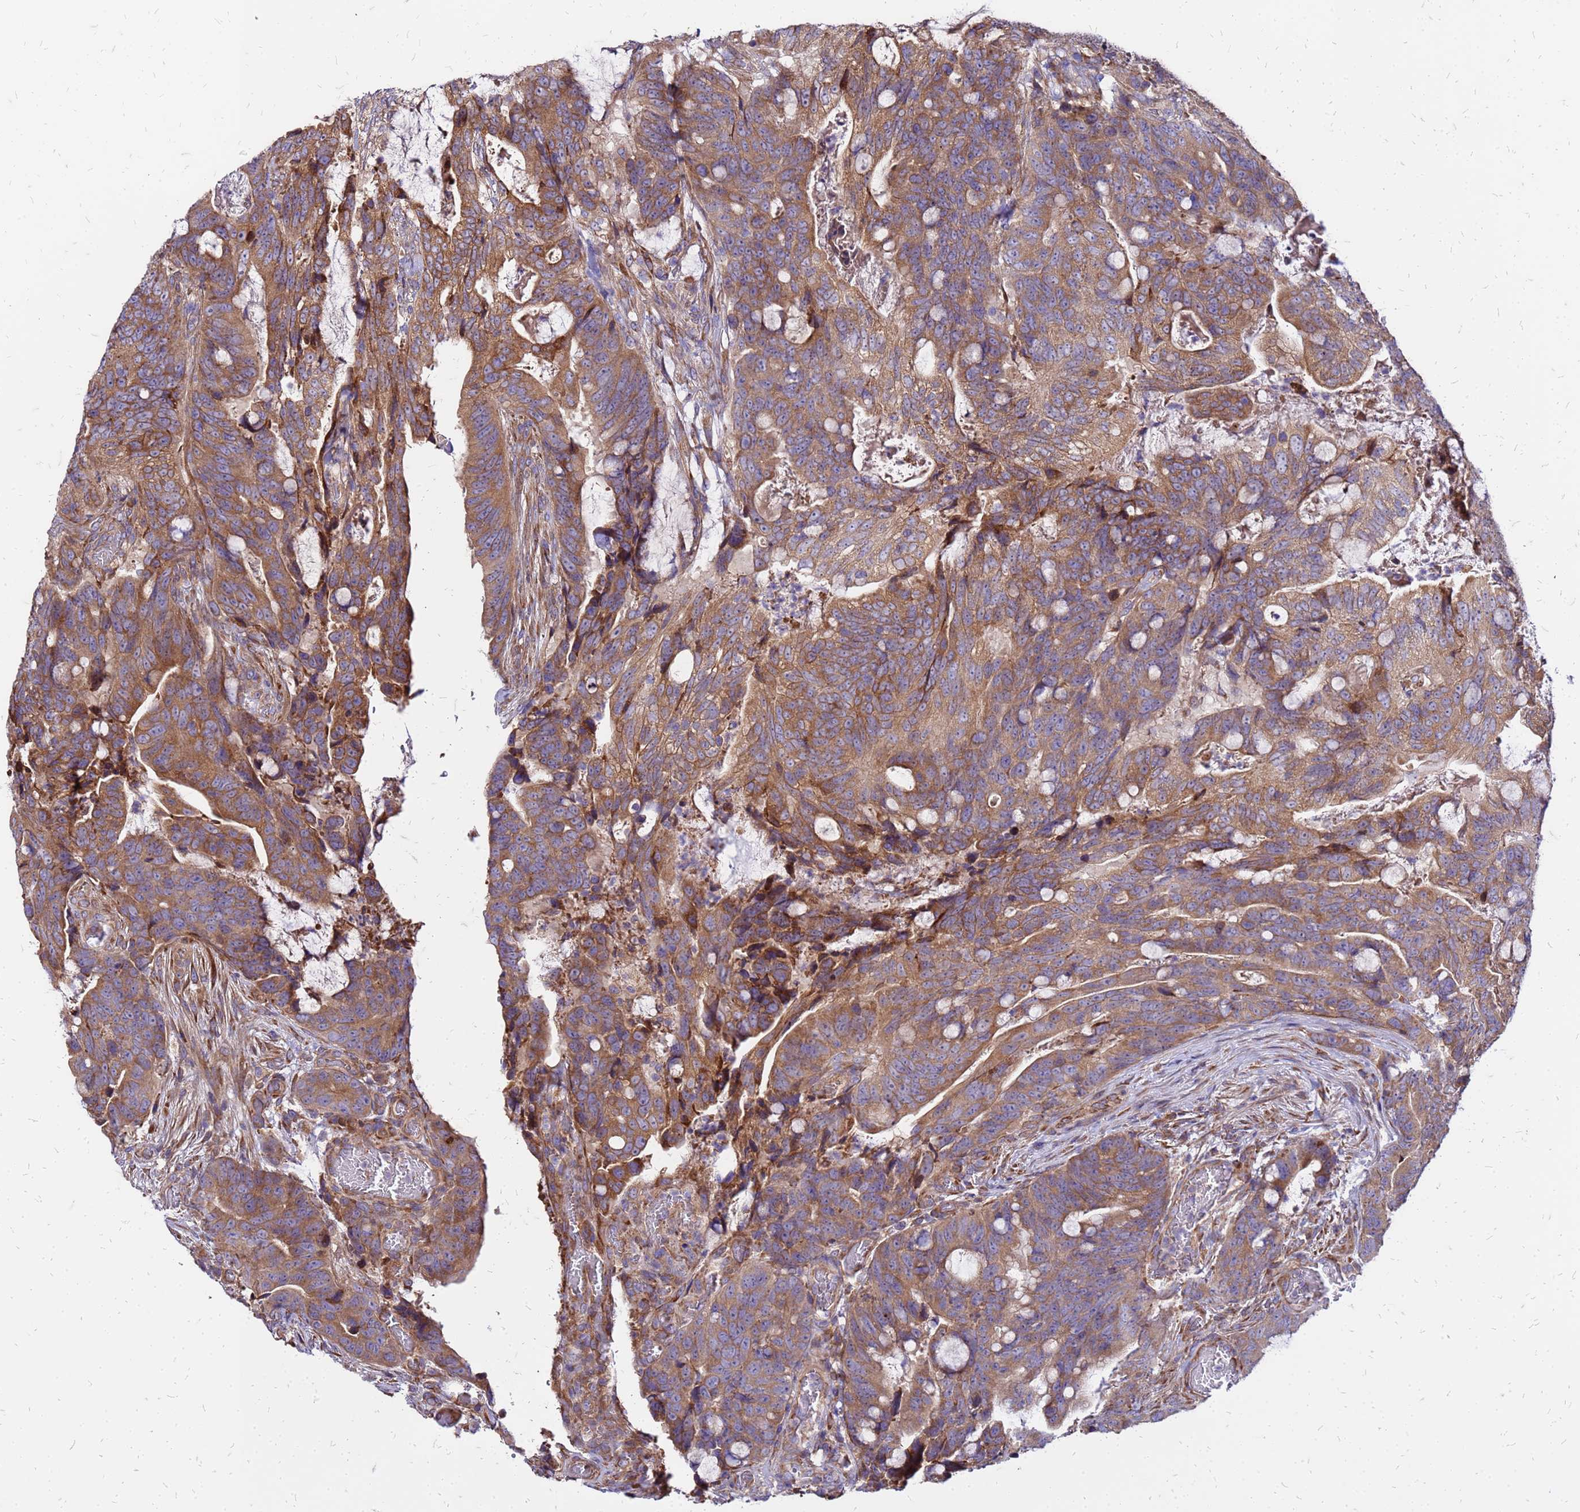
{"staining": {"intensity": "moderate", "quantity": ">75%", "location": "cytoplasmic/membranous"}, "tissue": "colorectal cancer", "cell_type": "Tumor cells", "image_type": "cancer", "snomed": [{"axis": "morphology", "description": "Adenocarcinoma, NOS"}, {"axis": "topography", "description": "Colon"}], "caption": "A histopathology image of adenocarcinoma (colorectal) stained for a protein displays moderate cytoplasmic/membranous brown staining in tumor cells. The protein is shown in brown color, while the nuclei are stained blue.", "gene": "VMO1", "patient": {"sex": "female", "age": 82}}